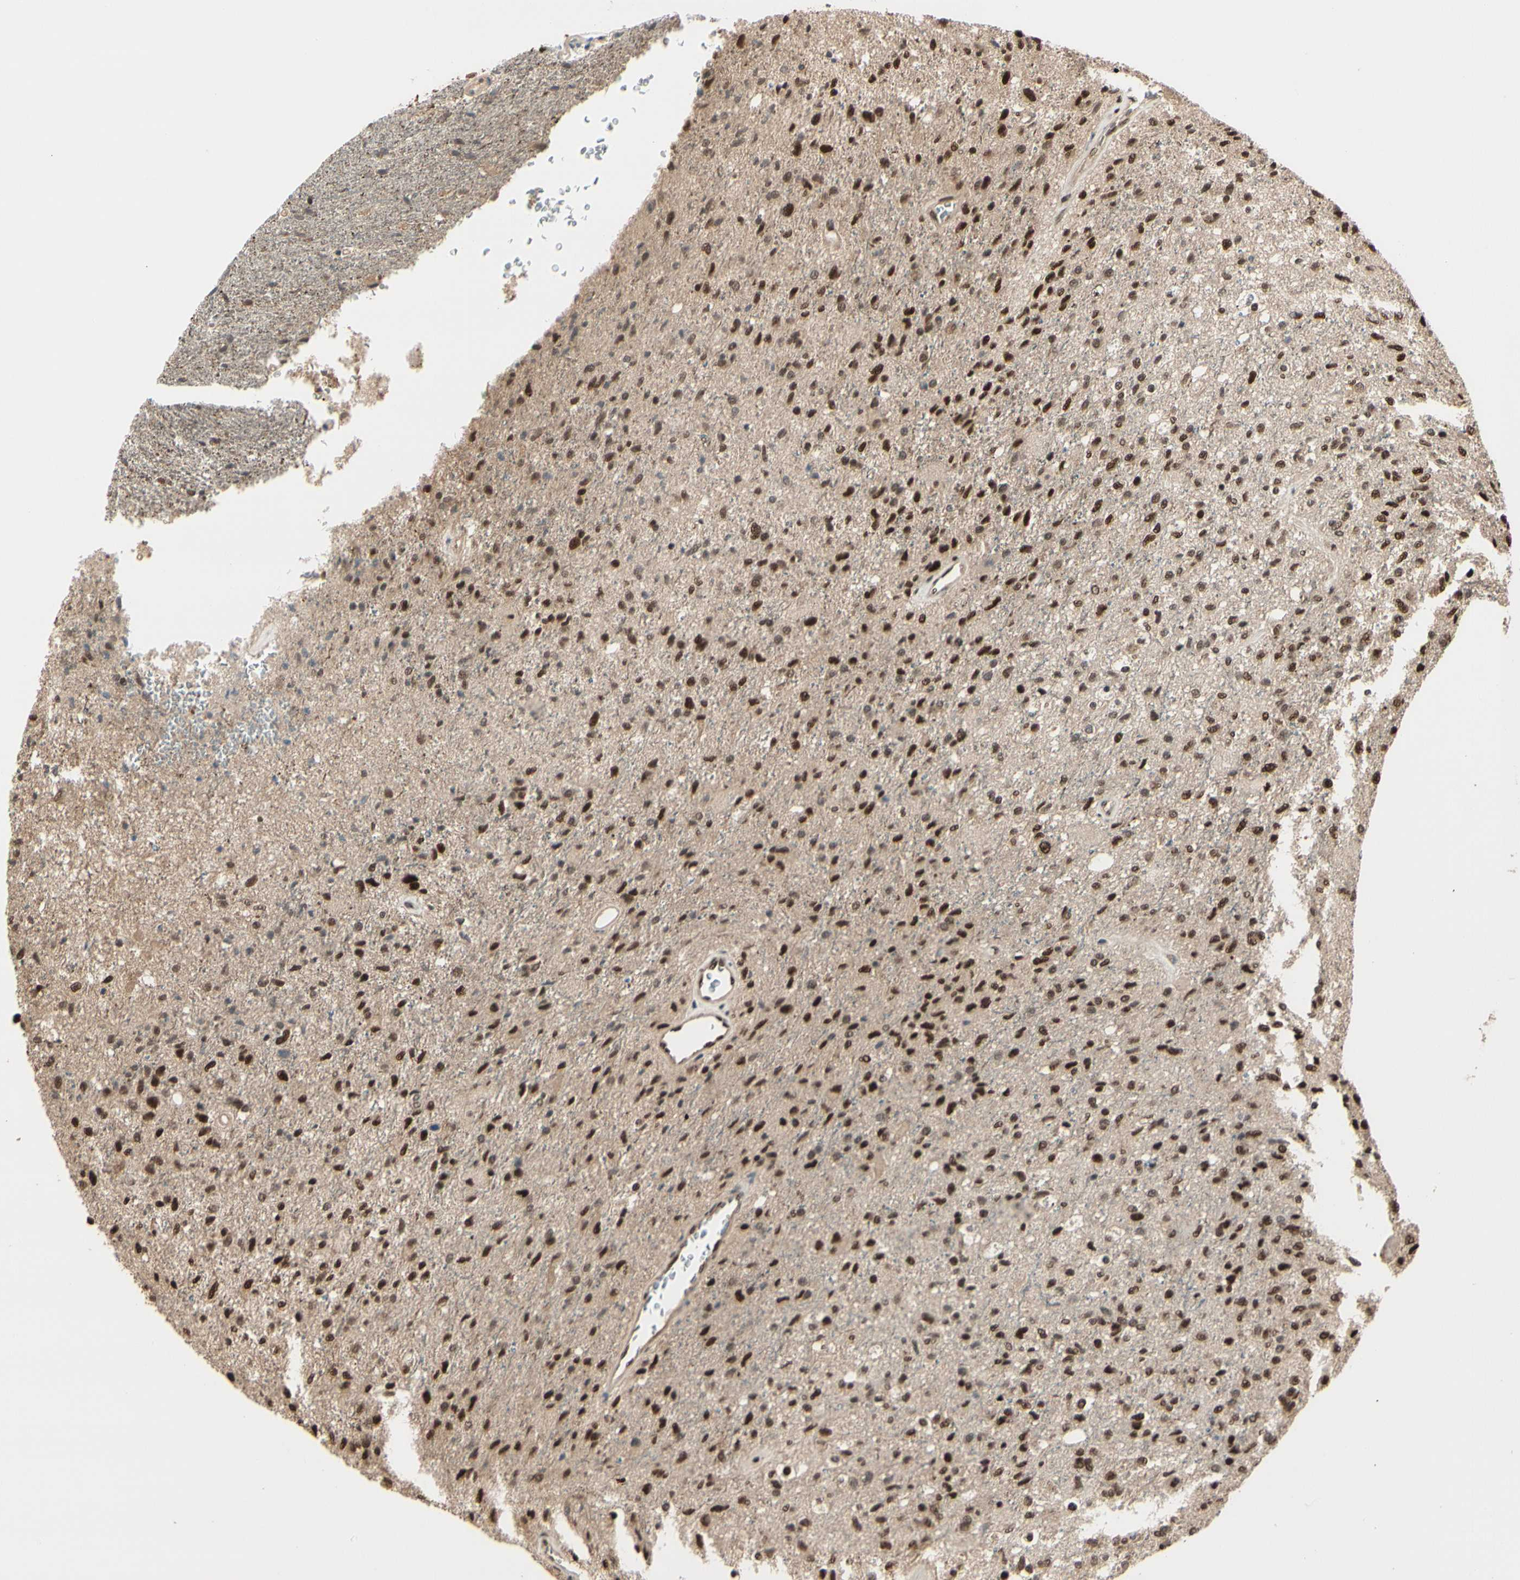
{"staining": {"intensity": "strong", "quantity": ">75%", "location": "cytoplasmic/membranous,nuclear"}, "tissue": "glioma", "cell_type": "Tumor cells", "image_type": "cancer", "snomed": [{"axis": "morphology", "description": "Normal tissue, NOS"}, {"axis": "morphology", "description": "Glioma, malignant, High grade"}, {"axis": "topography", "description": "Cerebral cortex"}], "caption": "The photomicrograph demonstrates staining of glioma, revealing strong cytoplasmic/membranous and nuclear protein positivity (brown color) within tumor cells. (DAB (3,3'-diaminobenzidine) IHC with brightfield microscopy, high magnification).", "gene": "HSF1", "patient": {"sex": "male", "age": 77}}